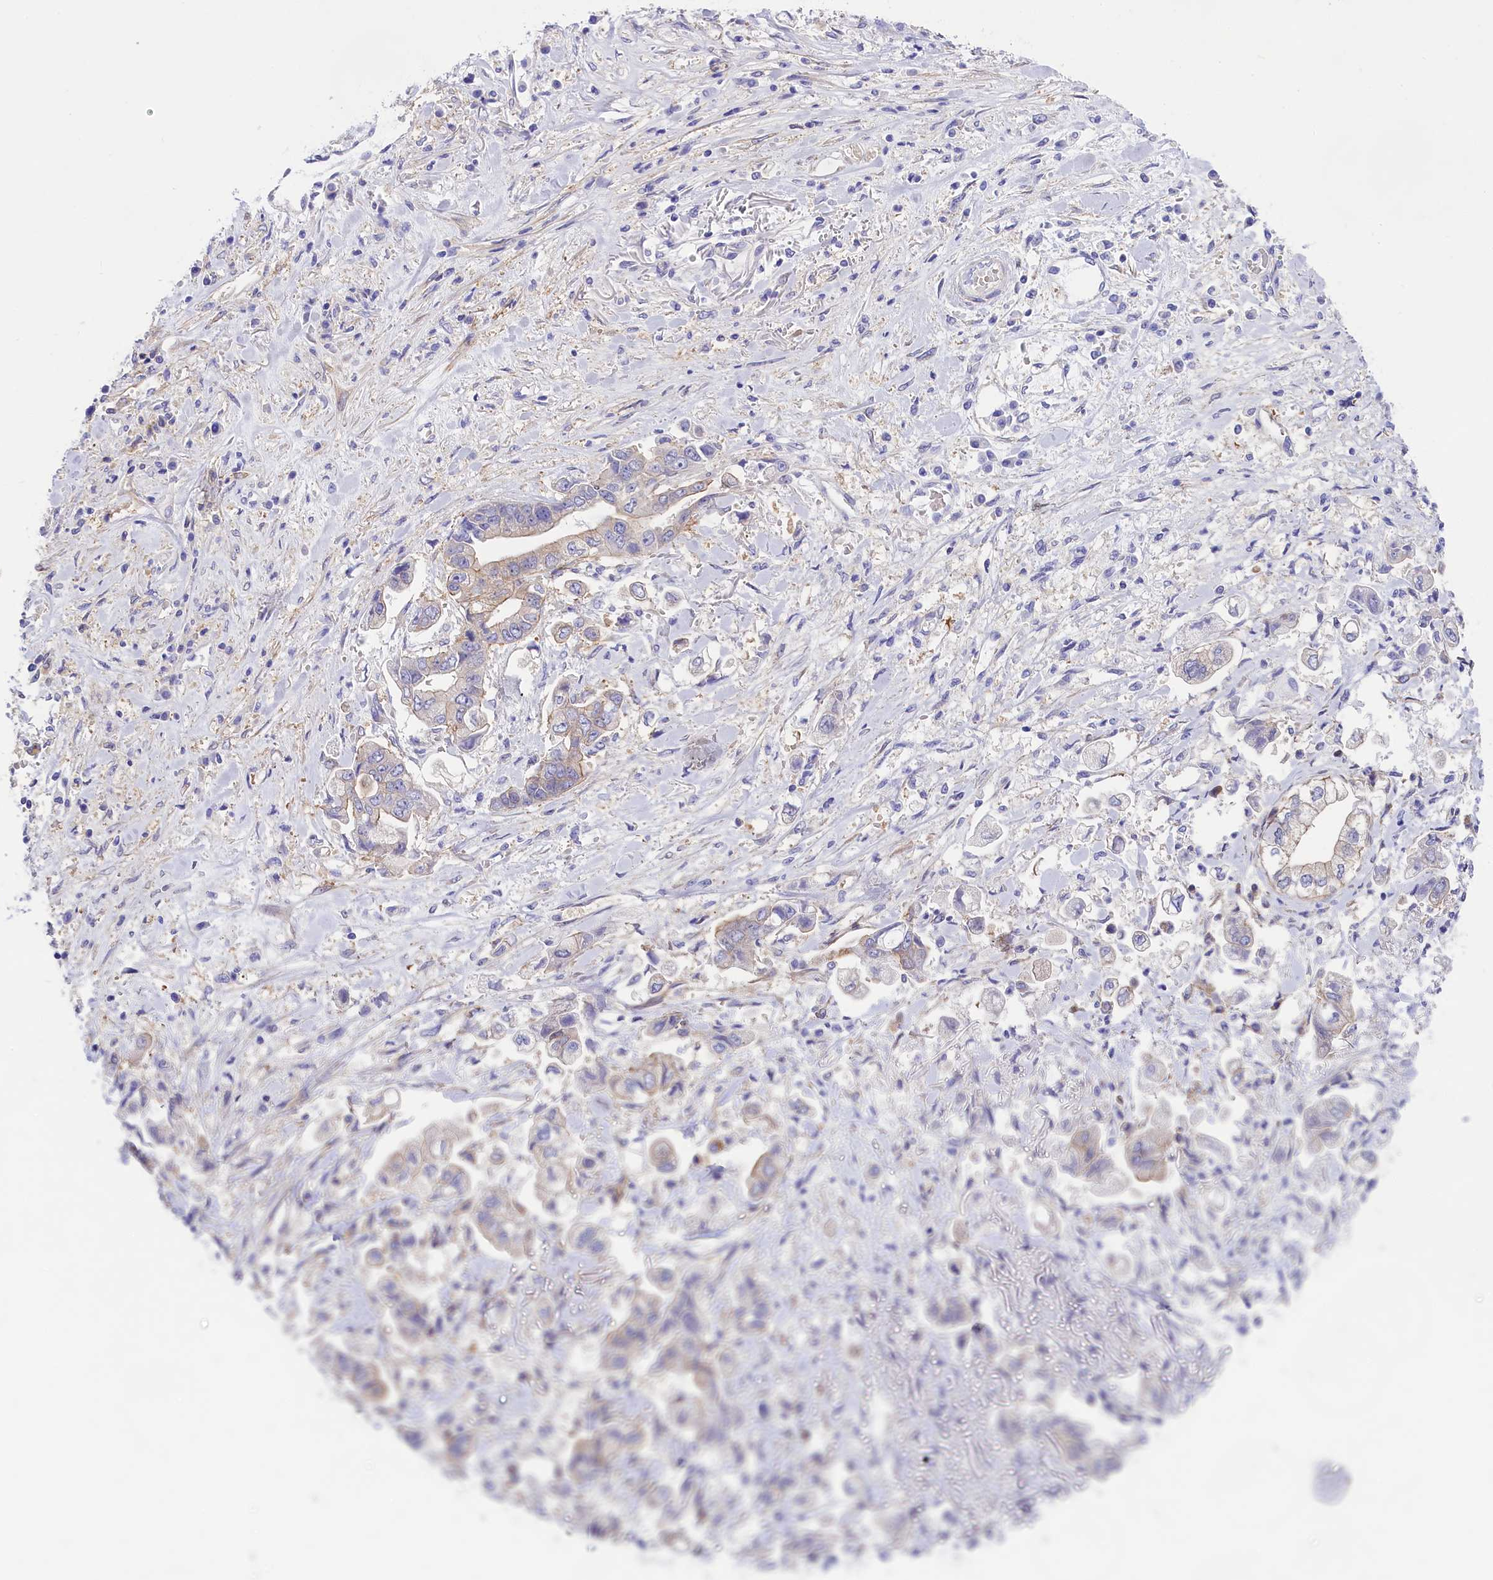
{"staining": {"intensity": "weak", "quantity": "<25%", "location": "cytoplasmic/membranous"}, "tissue": "stomach cancer", "cell_type": "Tumor cells", "image_type": "cancer", "snomed": [{"axis": "morphology", "description": "Adenocarcinoma, NOS"}, {"axis": "topography", "description": "Stomach"}], "caption": "IHC of stomach cancer displays no expression in tumor cells. (DAB (3,3'-diaminobenzidine) immunohistochemistry (IHC) visualized using brightfield microscopy, high magnification).", "gene": "PPP1R13L", "patient": {"sex": "male", "age": 62}}